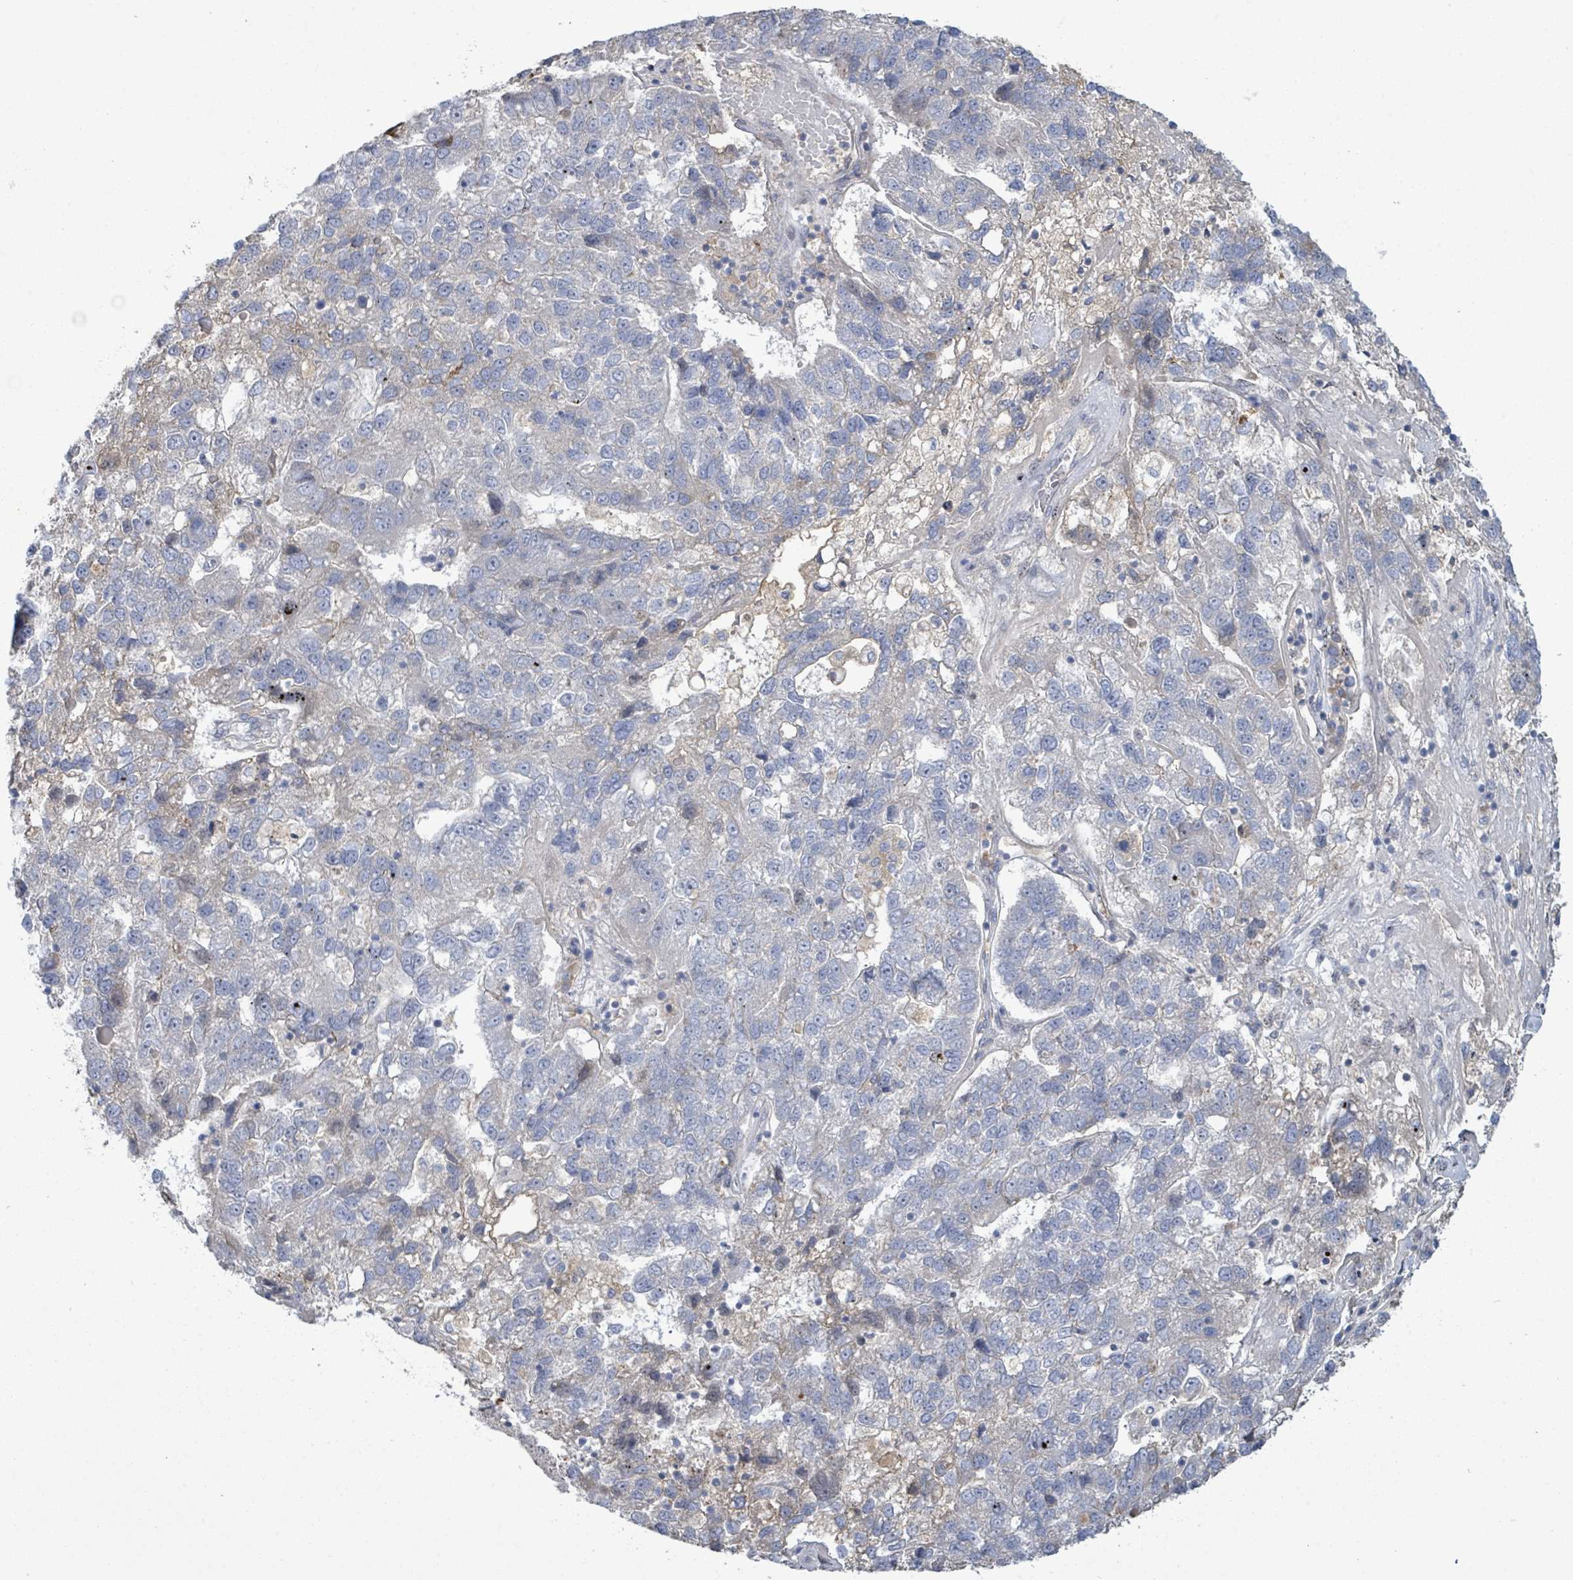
{"staining": {"intensity": "negative", "quantity": "none", "location": "none"}, "tissue": "pancreatic cancer", "cell_type": "Tumor cells", "image_type": "cancer", "snomed": [{"axis": "morphology", "description": "Adenocarcinoma, NOS"}, {"axis": "topography", "description": "Pancreas"}], "caption": "There is no significant expression in tumor cells of pancreatic cancer (adenocarcinoma).", "gene": "SLIT3", "patient": {"sex": "female", "age": 61}}